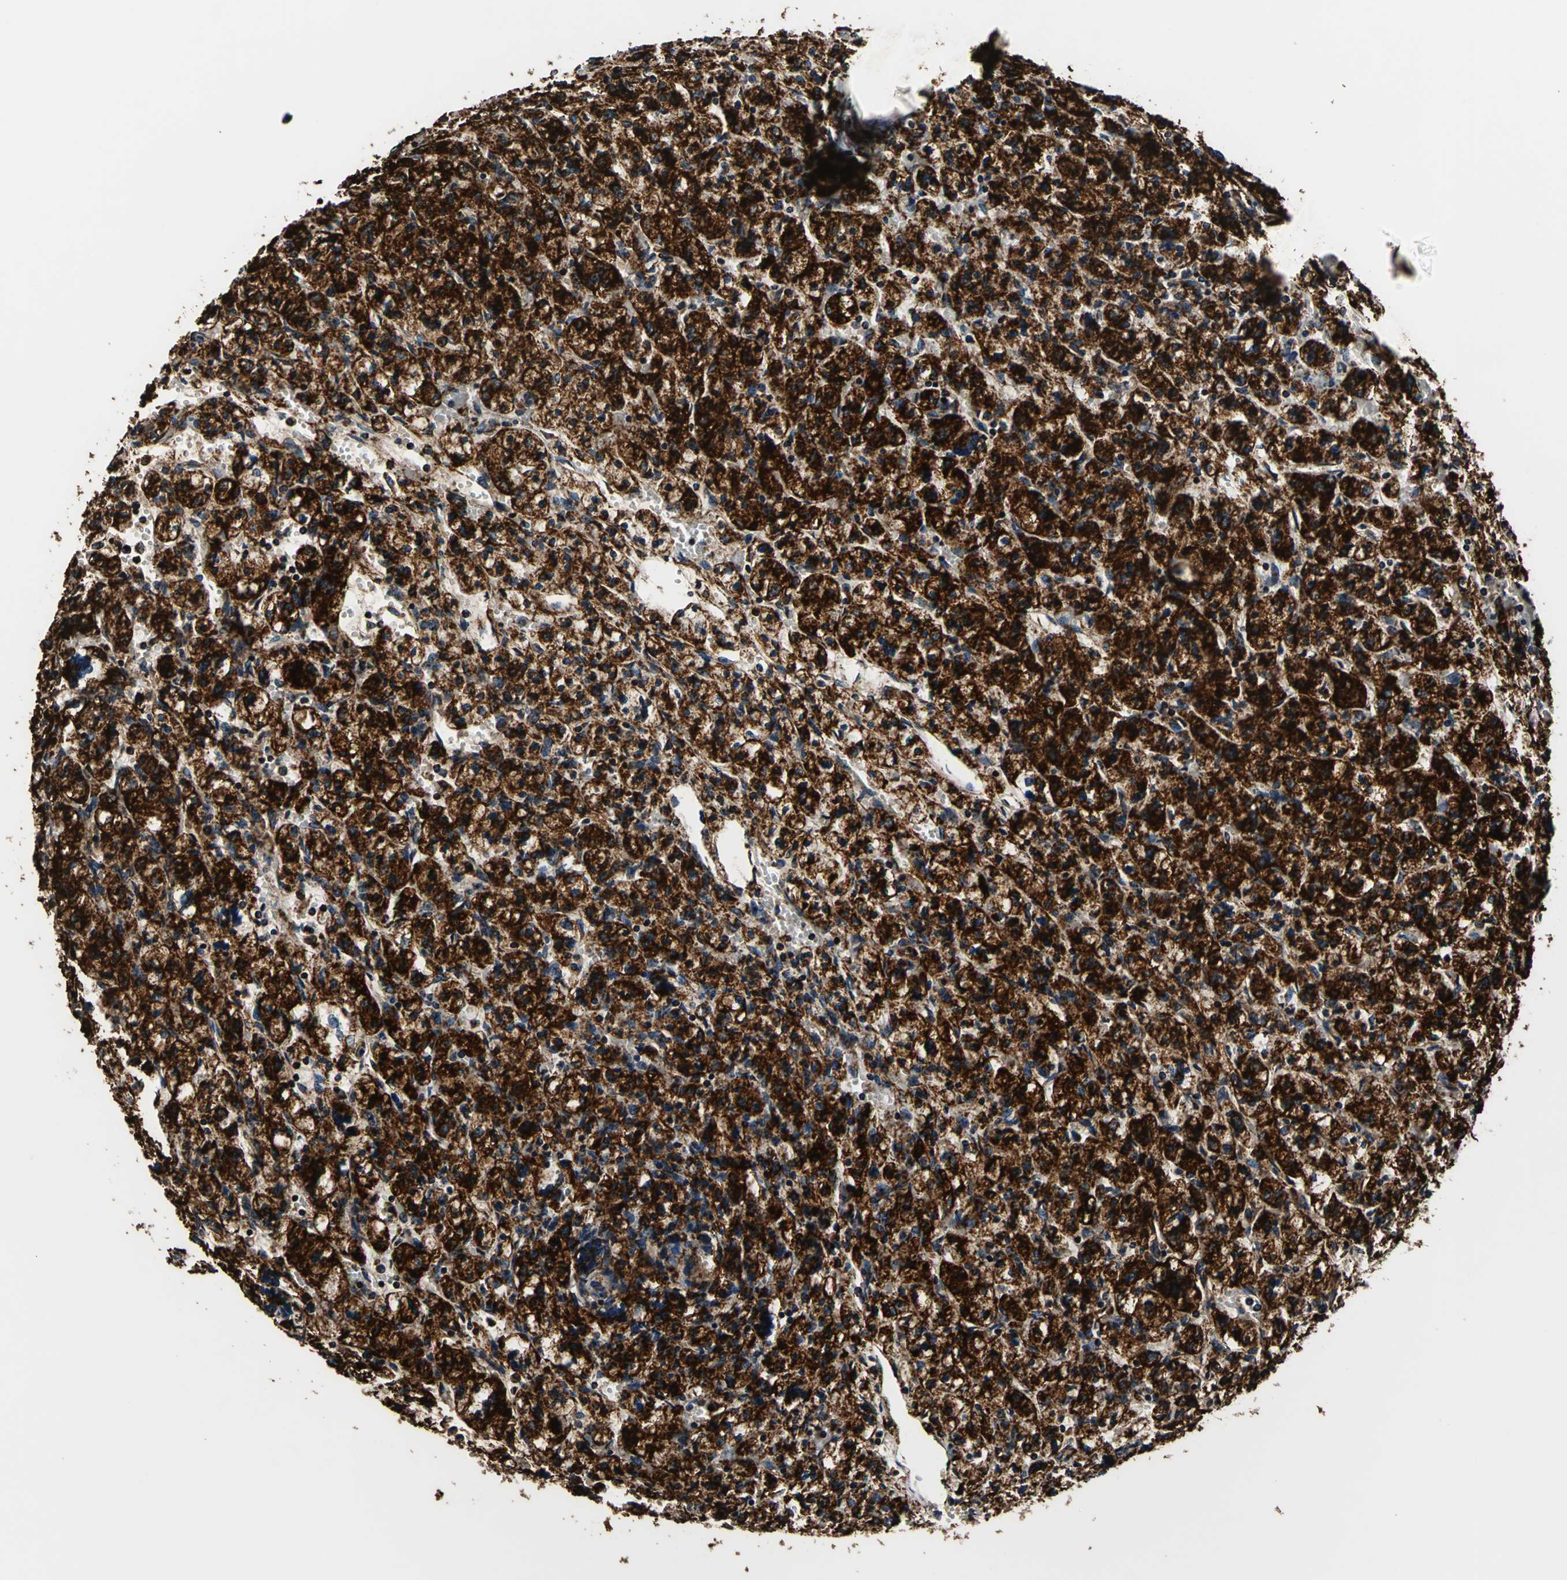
{"staining": {"intensity": "strong", "quantity": ">75%", "location": "cytoplasmic/membranous"}, "tissue": "renal cancer", "cell_type": "Tumor cells", "image_type": "cancer", "snomed": [{"axis": "morphology", "description": "Adenocarcinoma, NOS"}, {"axis": "topography", "description": "Kidney"}], "caption": "Immunohistochemistry image of adenocarcinoma (renal) stained for a protein (brown), which exhibits high levels of strong cytoplasmic/membranous staining in about >75% of tumor cells.", "gene": "ECH1", "patient": {"sex": "female", "age": 83}}